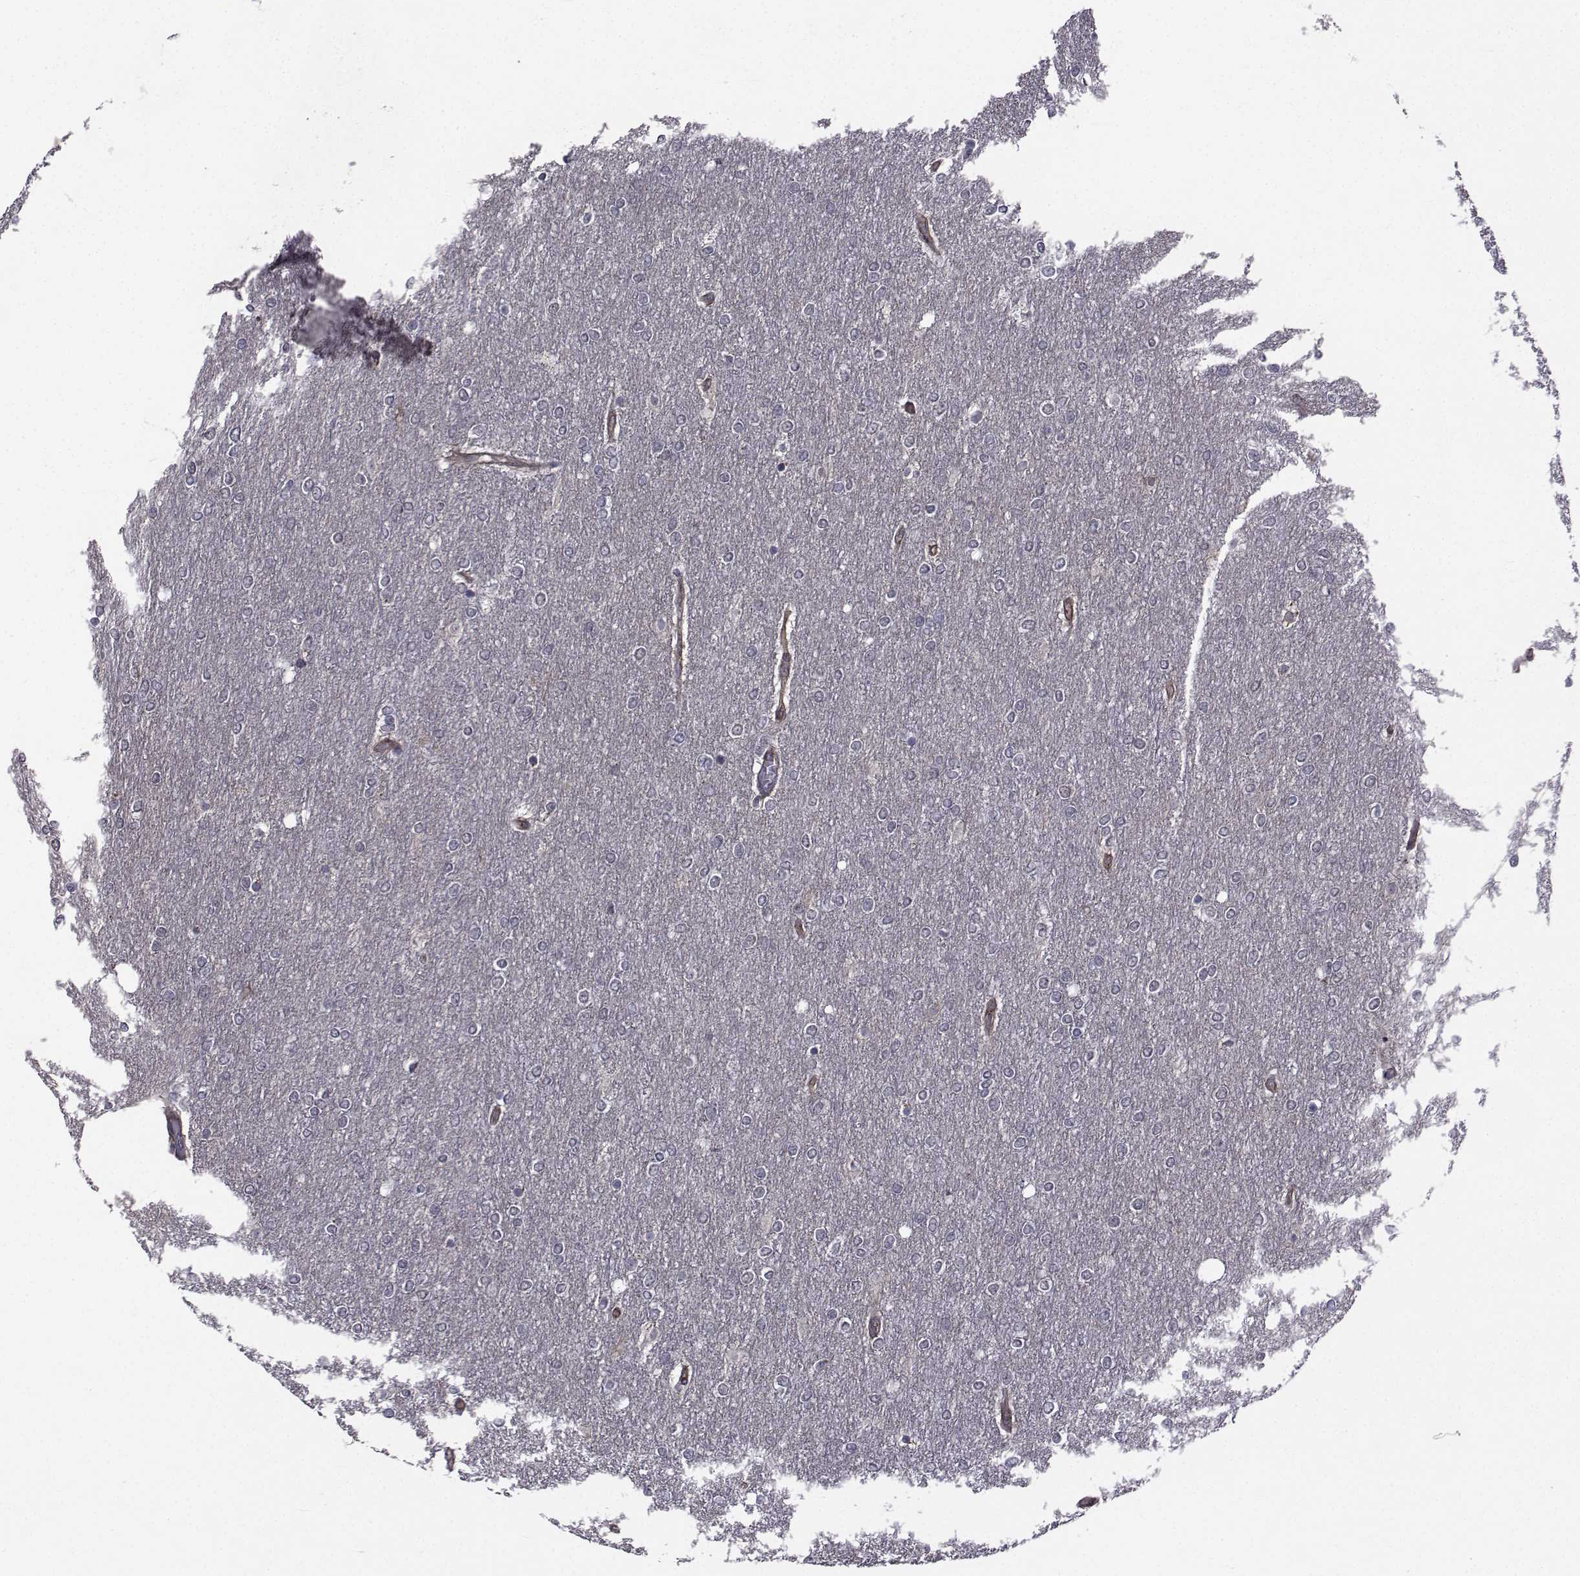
{"staining": {"intensity": "negative", "quantity": "none", "location": "none"}, "tissue": "glioma", "cell_type": "Tumor cells", "image_type": "cancer", "snomed": [{"axis": "morphology", "description": "Glioma, malignant, High grade"}, {"axis": "topography", "description": "Brain"}], "caption": "Tumor cells show no significant expression in malignant glioma (high-grade). Nuclei are stained in blue.", "gene": "ATP6V1C2", "patient": {"sex": "female", "age": 61}}